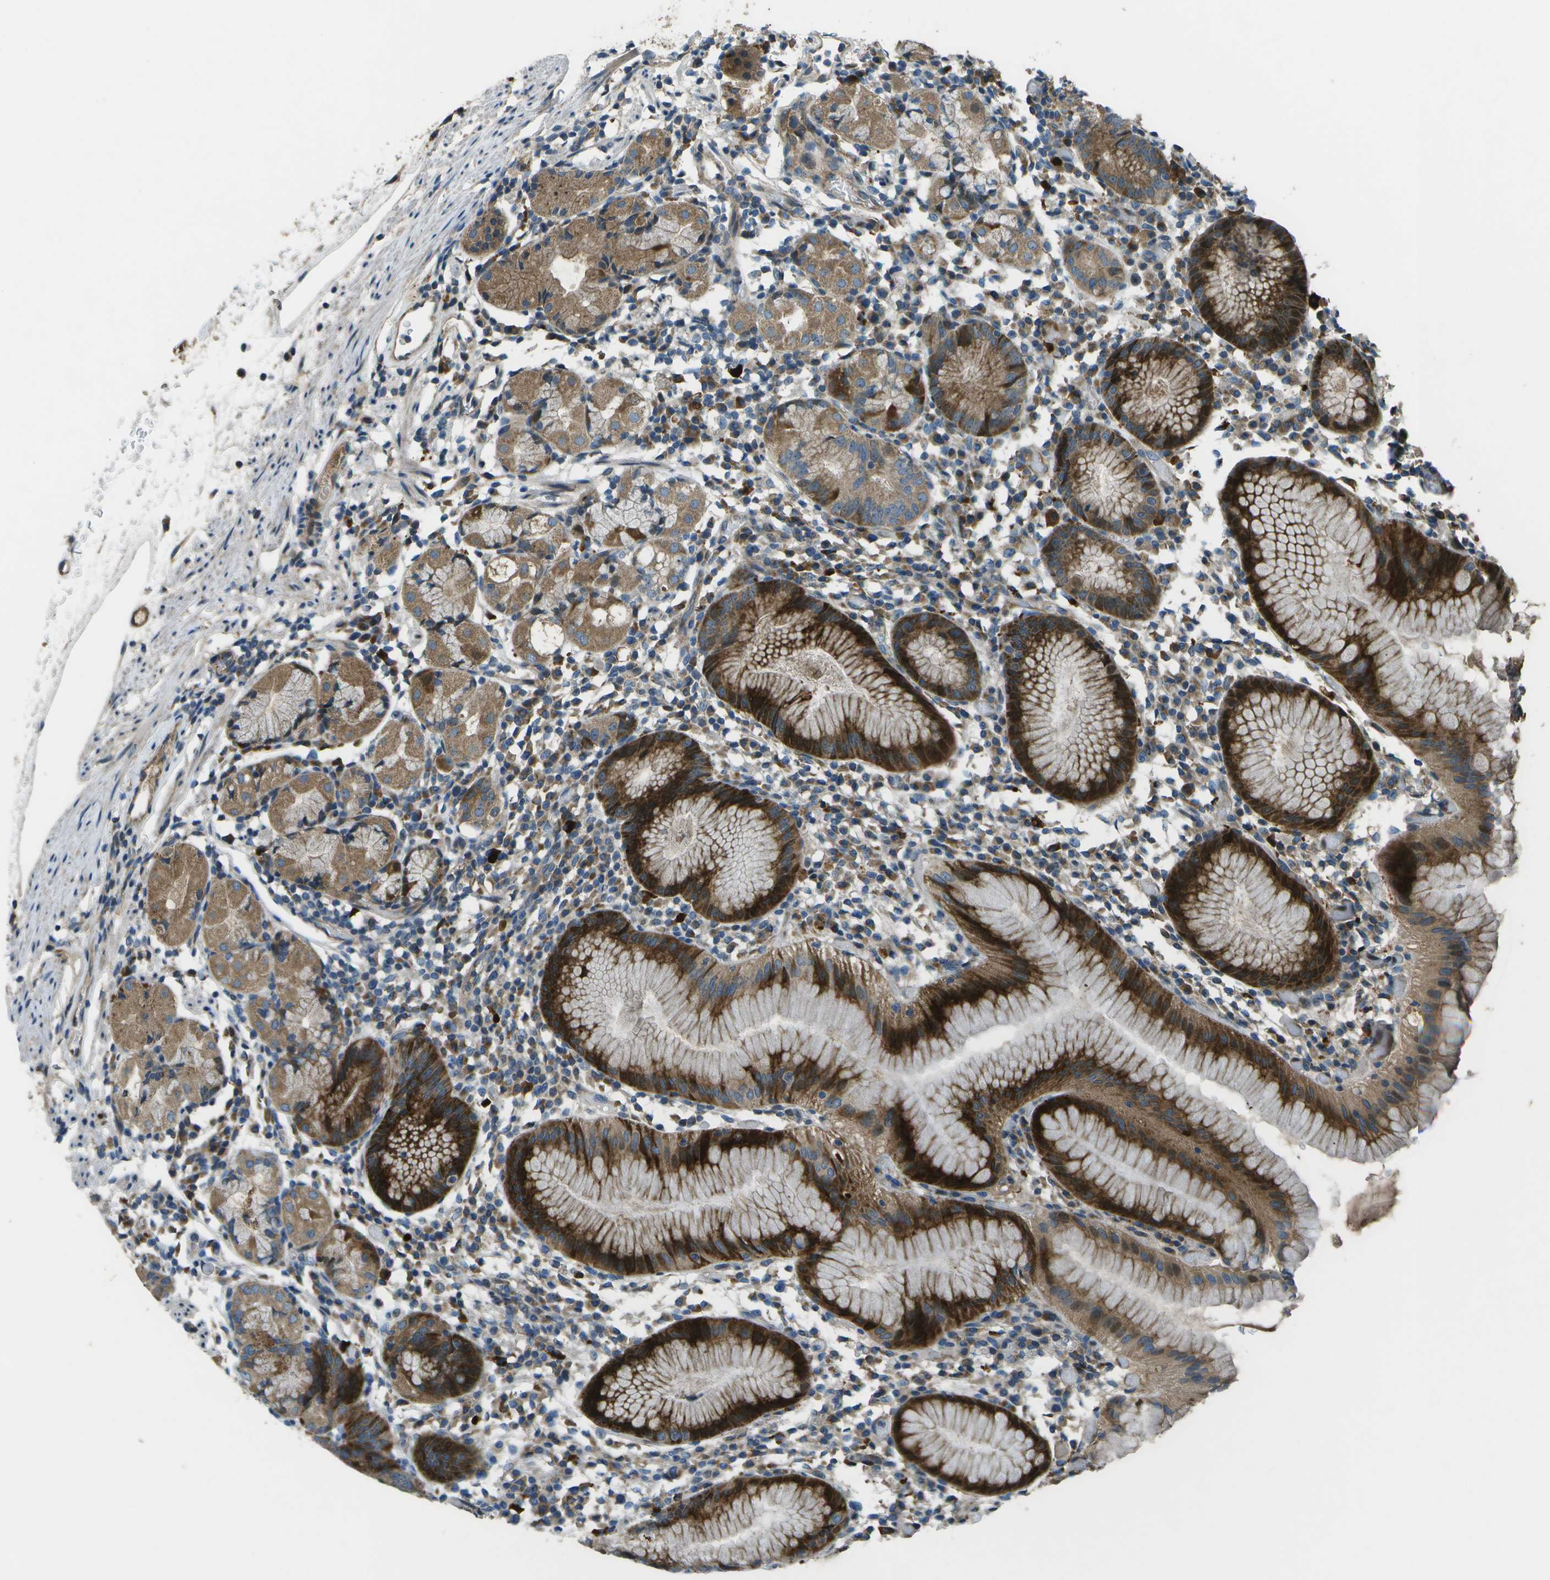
{"staining": {"intensity": "strong", "quantity": ">75%", "location": "cytoplasmic/membranous"}, "tissue": "stomach", "cell_type": "Glandular cells", "image_type": "normal", "snomed": [{"axis": "morphology", "description": "Normal tissue, NOS"}, {"axis": "topography", "description": "Stomach"}, {"axis": "topography", "description": "Stomach, lower"}], "caption": "Strong cytoplasmic/membranous protein expression is identified in about >75% of glandular cells in stomach.", "gene": "PXYLP1", "patient": {"sex": "female", "age": 75}}